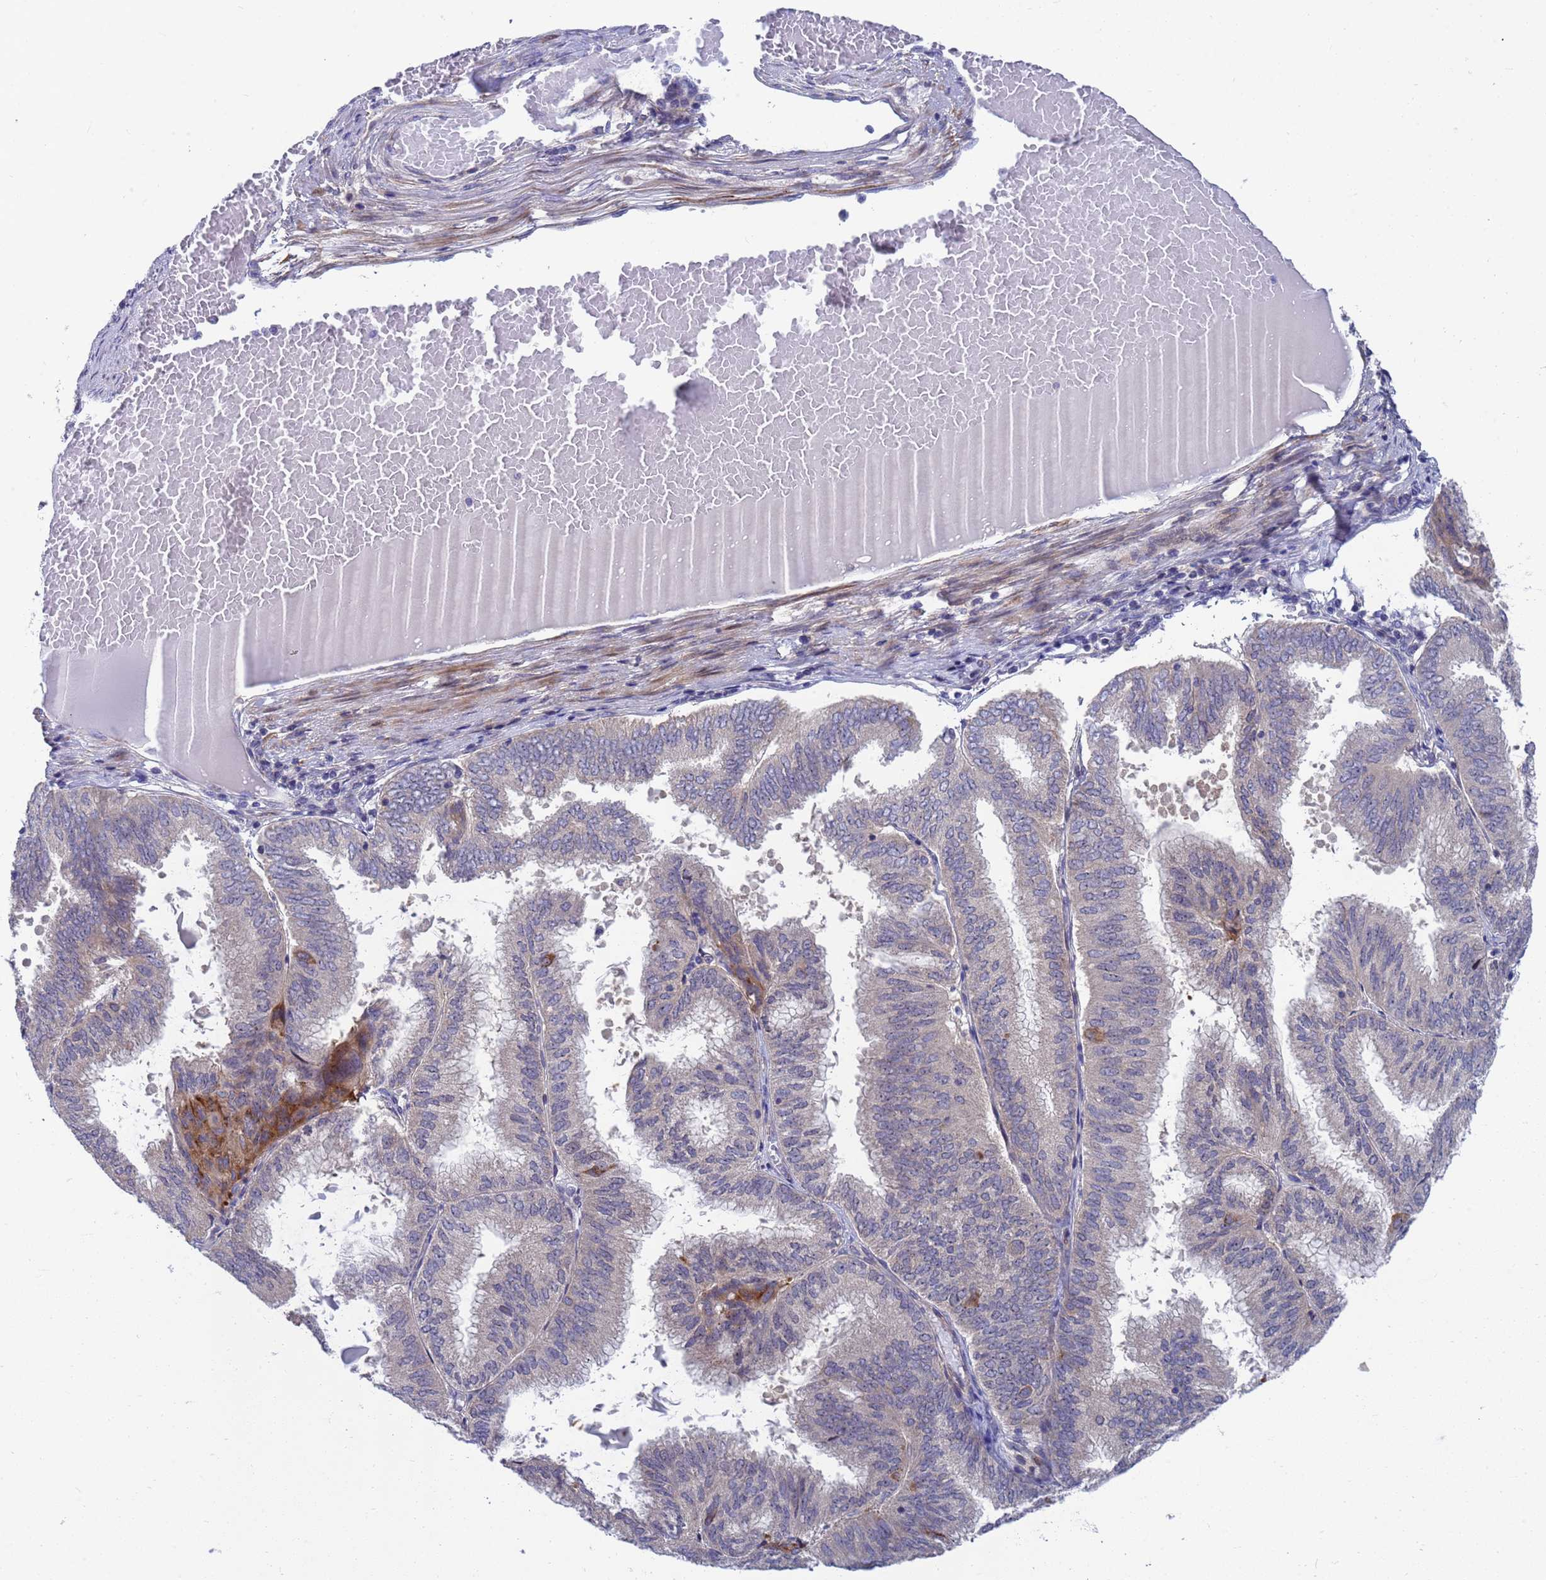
{"staining": {"intensity": "moderate", "quantity": "<25%", "location": "cytoplasmic/membranous,nuclear"}, "tissue": "endometrial cancer", "cell_type": "Tumor cells", "image_type": "cancer", "snomed": [{"axis": "morphology", "description": "Adenocarcinoma, NOS"}, {"axis": "topography", "description": "Endometrium"}], "caption": "Immunohistochemical staining of human endometrial cancer (adenocarcinoma) shows low levels of moderate cytoplasmic/membranous and nuclear positivity in approximately <25% of tumor cells.", "gene": "ENOSF1", "patient": {"sex": "female", "age": 49}}